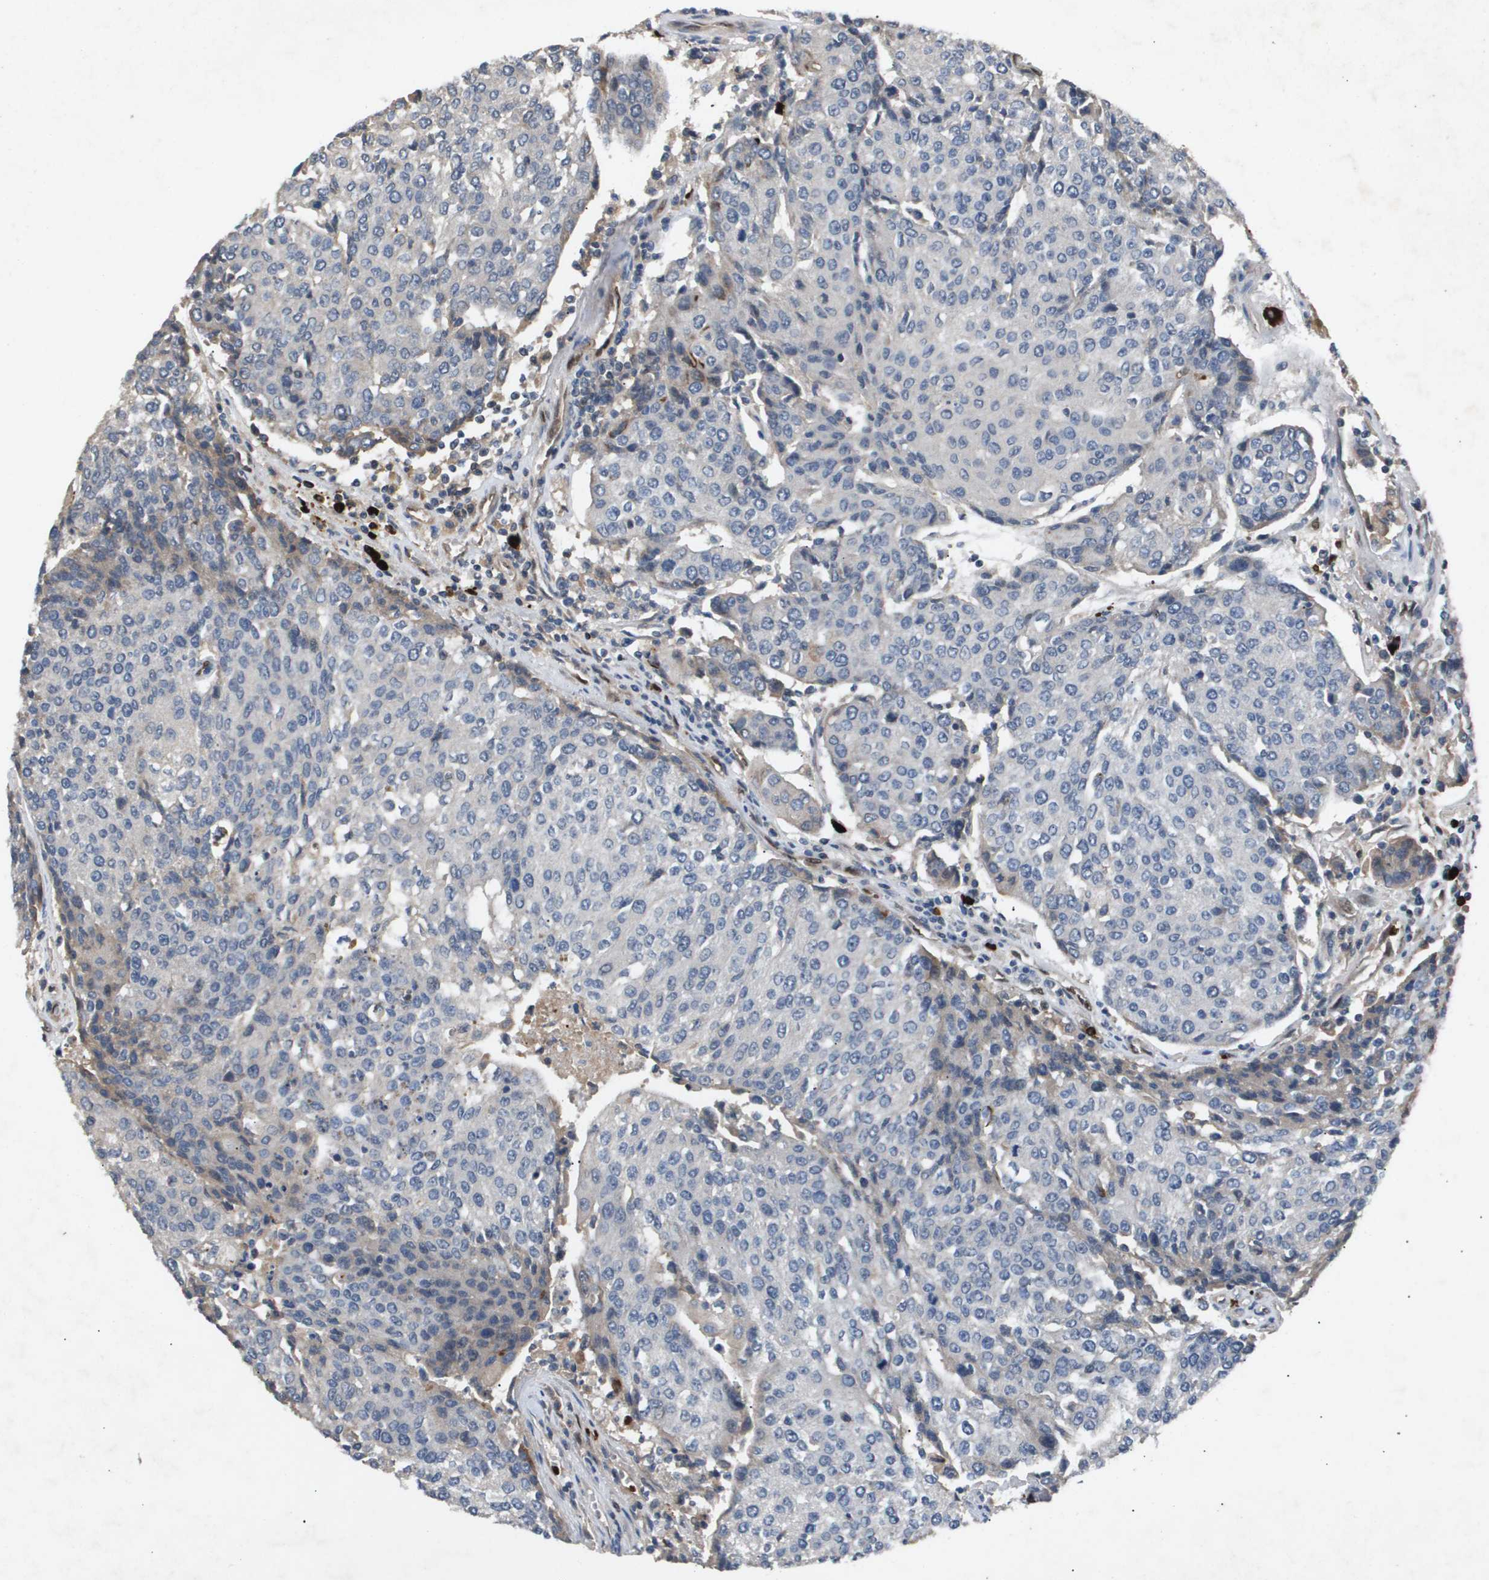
{"staining": {"intensity": "negative", "quantity": "none", "location": "none"}, "tissue": "urothelial cancer", "cell_type": "Tumor cells", "image_type": "cancer", "snomed": [{"axis": "morphology", "description": "Urothelial carcinoma, High grade"}, {"axis": "topography", "description": "Urinary bladder"}], "caption": "IHC image of neoplastic tissue: urothelial cancer stained with DAB displays no significant protein staining in tumor cells.", "gene": "ERG", "patient": {"sex": "female", "age": 85}}